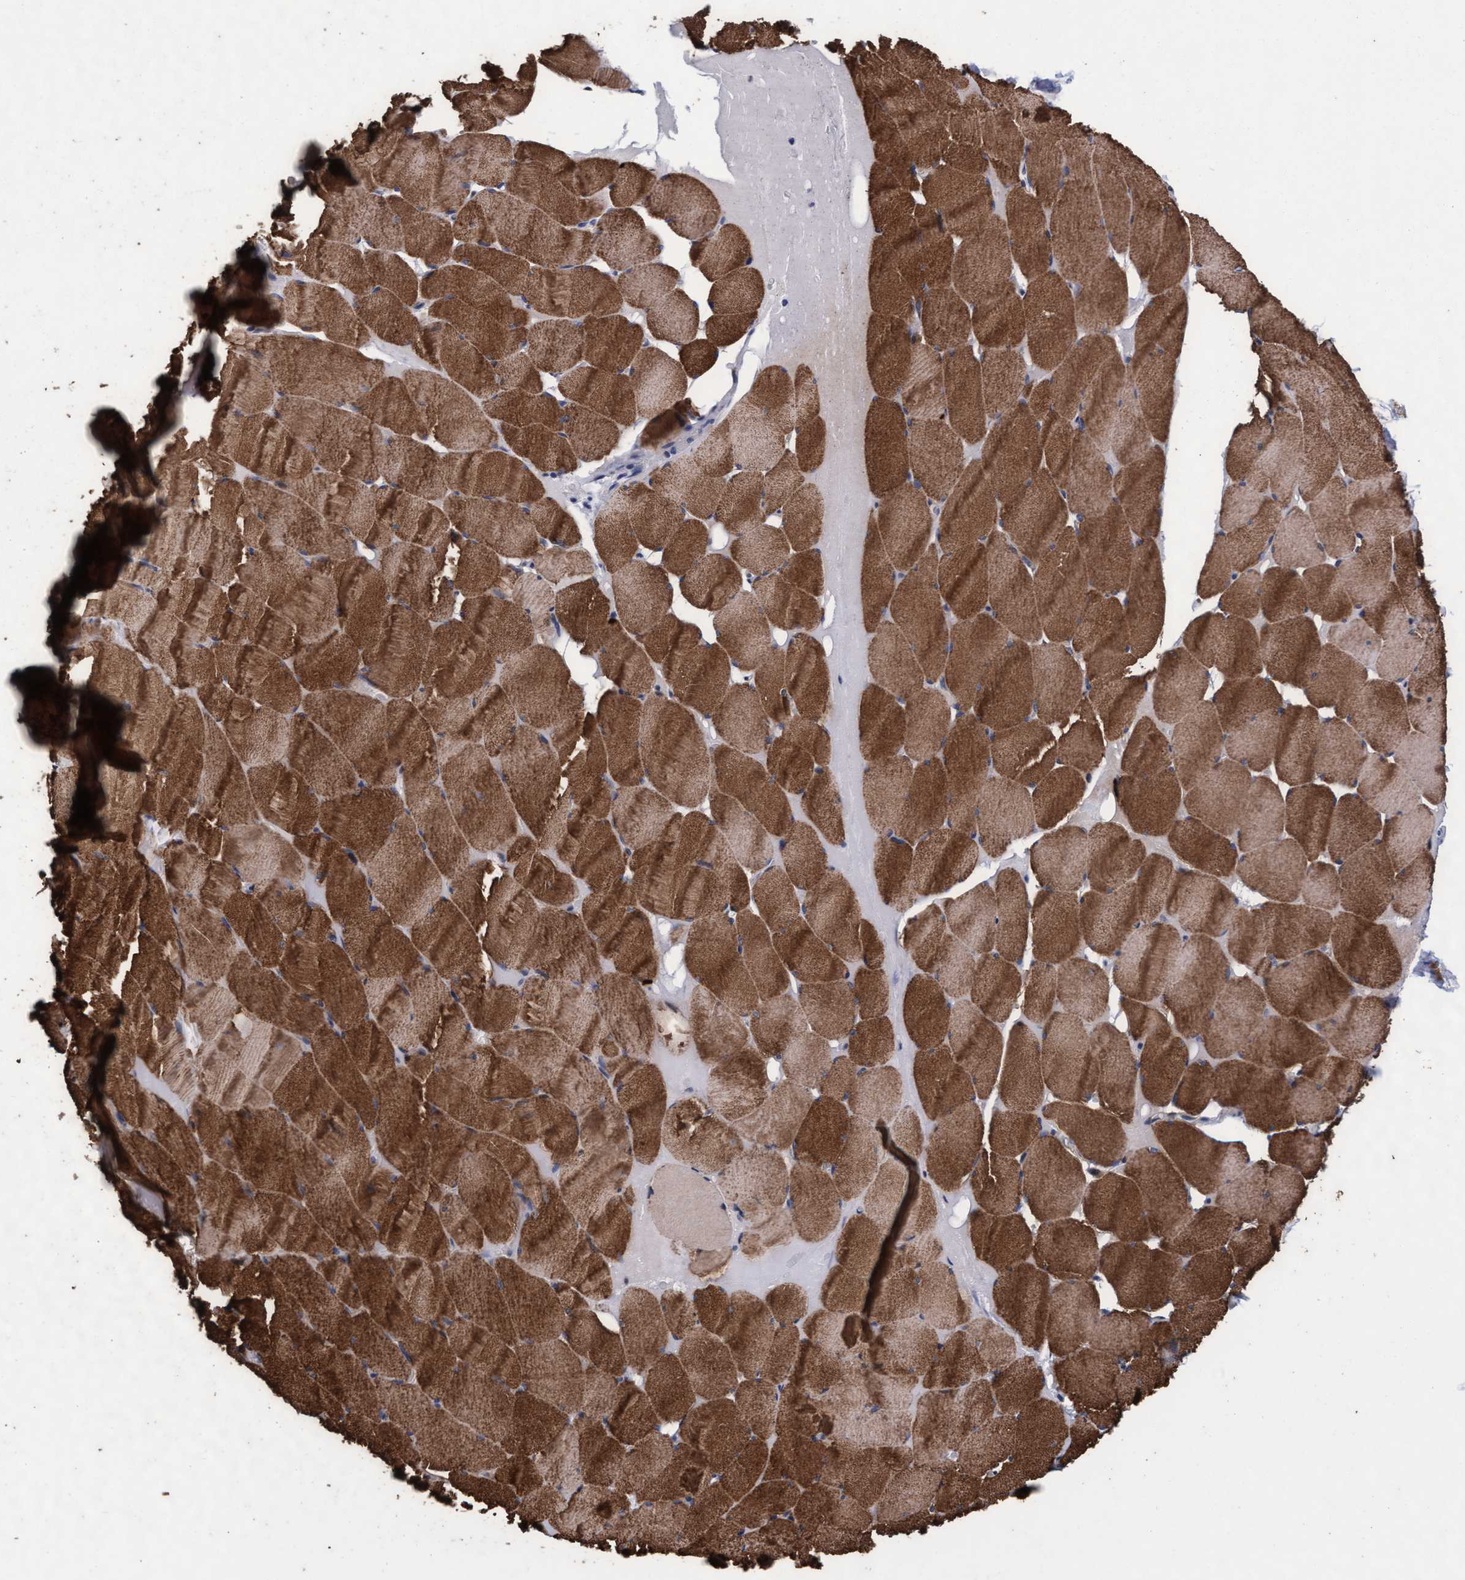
{"staining": {"intensity": "strong", "quantity": ">75%", "location": "cytoplasmic/membranous"}, "tissue": "skeletal muscle", "cell_type": "Myocytes", "image_type": "normal", "snomed": [{"axis": "morphology", "description": "Normal tissue, NOS"}, {"axis": "topography", "description": "Skeletal muscle"}], "caption": "Immunohistochemistry (IHC) micrograph of unremarkable human skeletal muscle stained for a protein (brown), which demonstrates high levels of strong cytoplasmic/membranous staining in about >75% of myocytes.", "gene": "CPQ", "patient": {"sex": "male", "age": 62}}